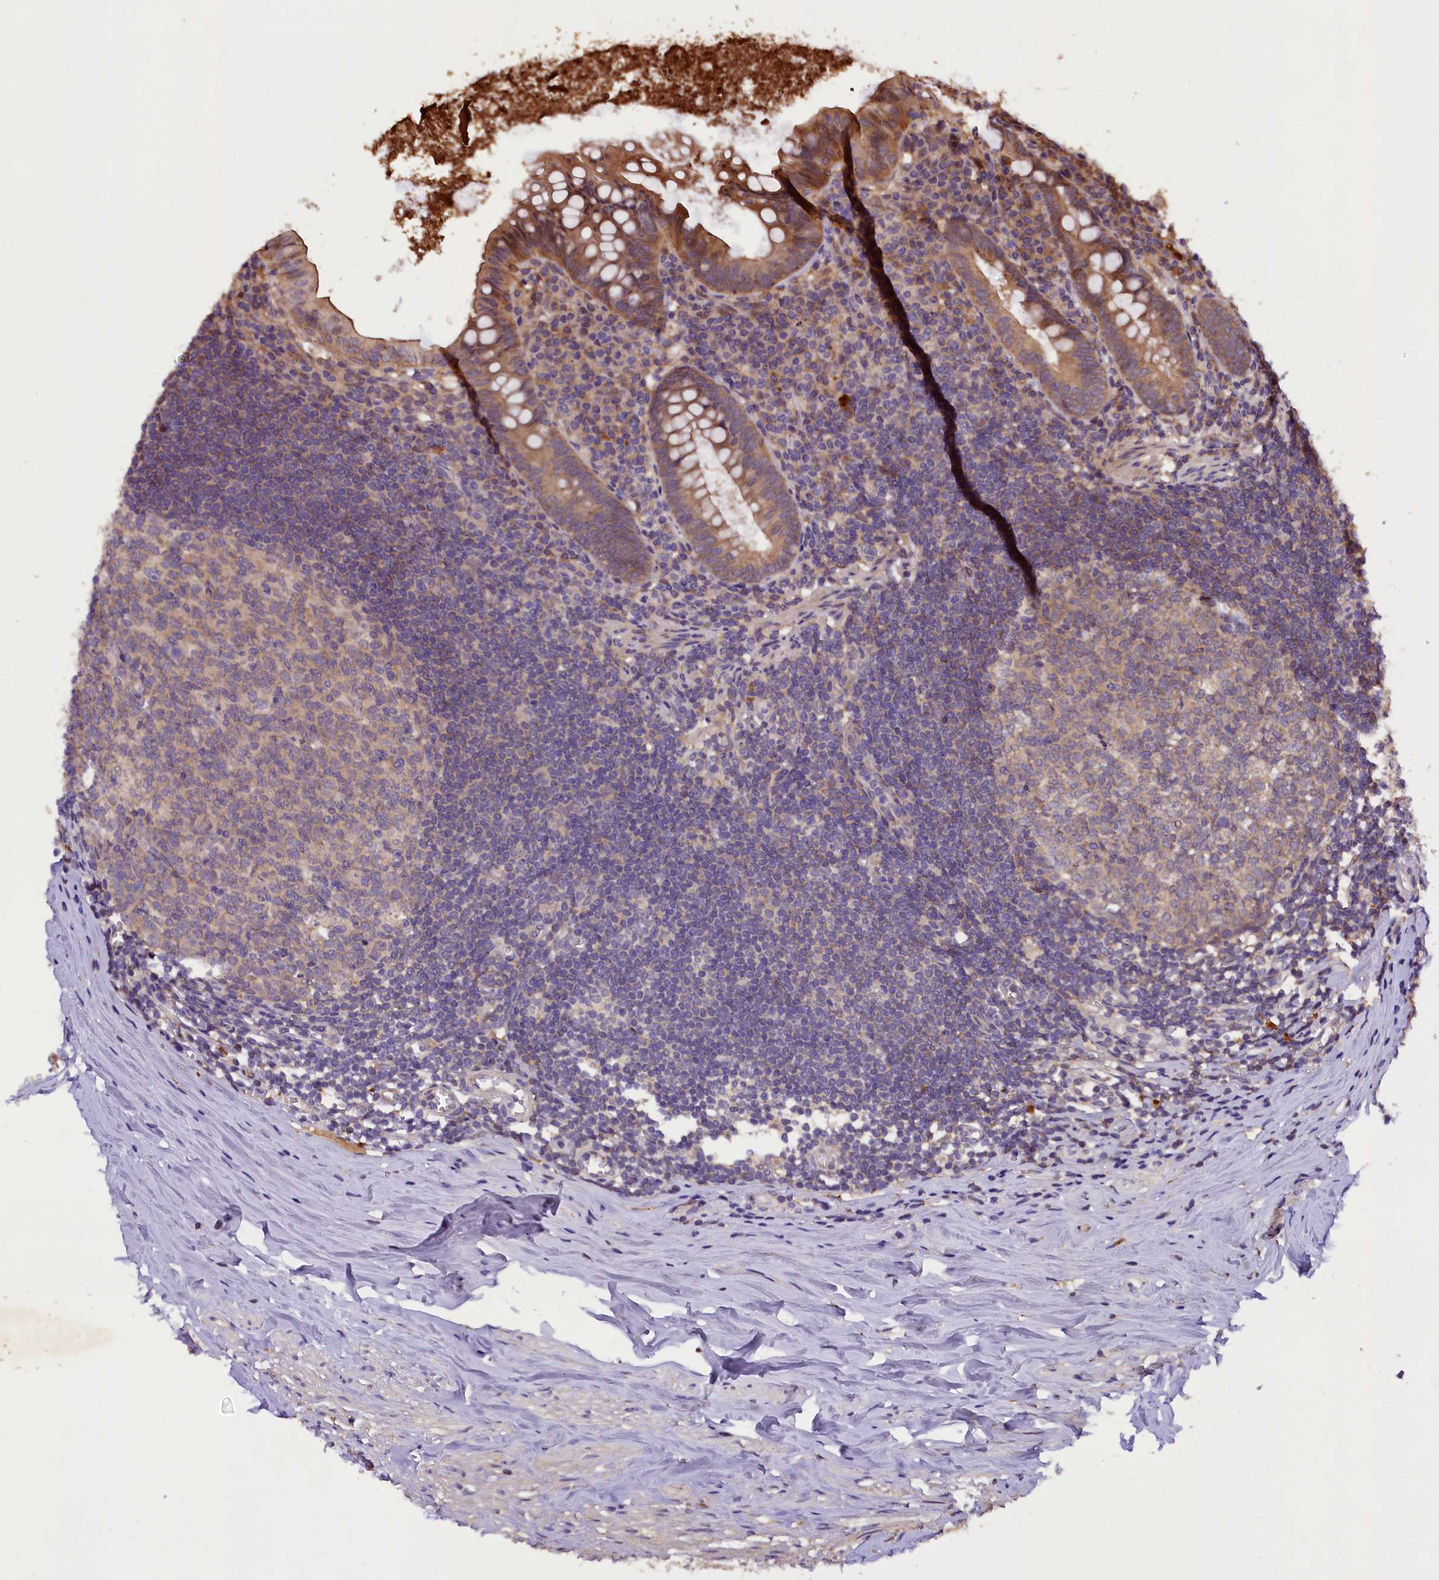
{"staining": {"intensity": "moderate", "quantity": ">75%", "location": "cytoplasmic/membranous"}, "tissue": "appendix", "cell_type": "Glandular cells", "image_type": "normal", "snomed": [{"axis": "morphology", "description": "Normal tissue, NOS"}, {"axis": "topography", "description": "Appendix"}], "caption": "High-magnification brightfield microscopy of benign appendix stained with DAB (brown) and counterstained with hematoxylin (blue). glandular cells exhibit moderate cytoplasmic/membranous positivity is appreciated in approximately>75% of cells. (DAB (3,3'-diaminobenzidine) = brown stain, brightfield microscopy at high magnification).", "gene": "PLXNB1", "patient": {"sex": "female", "age": 51}}